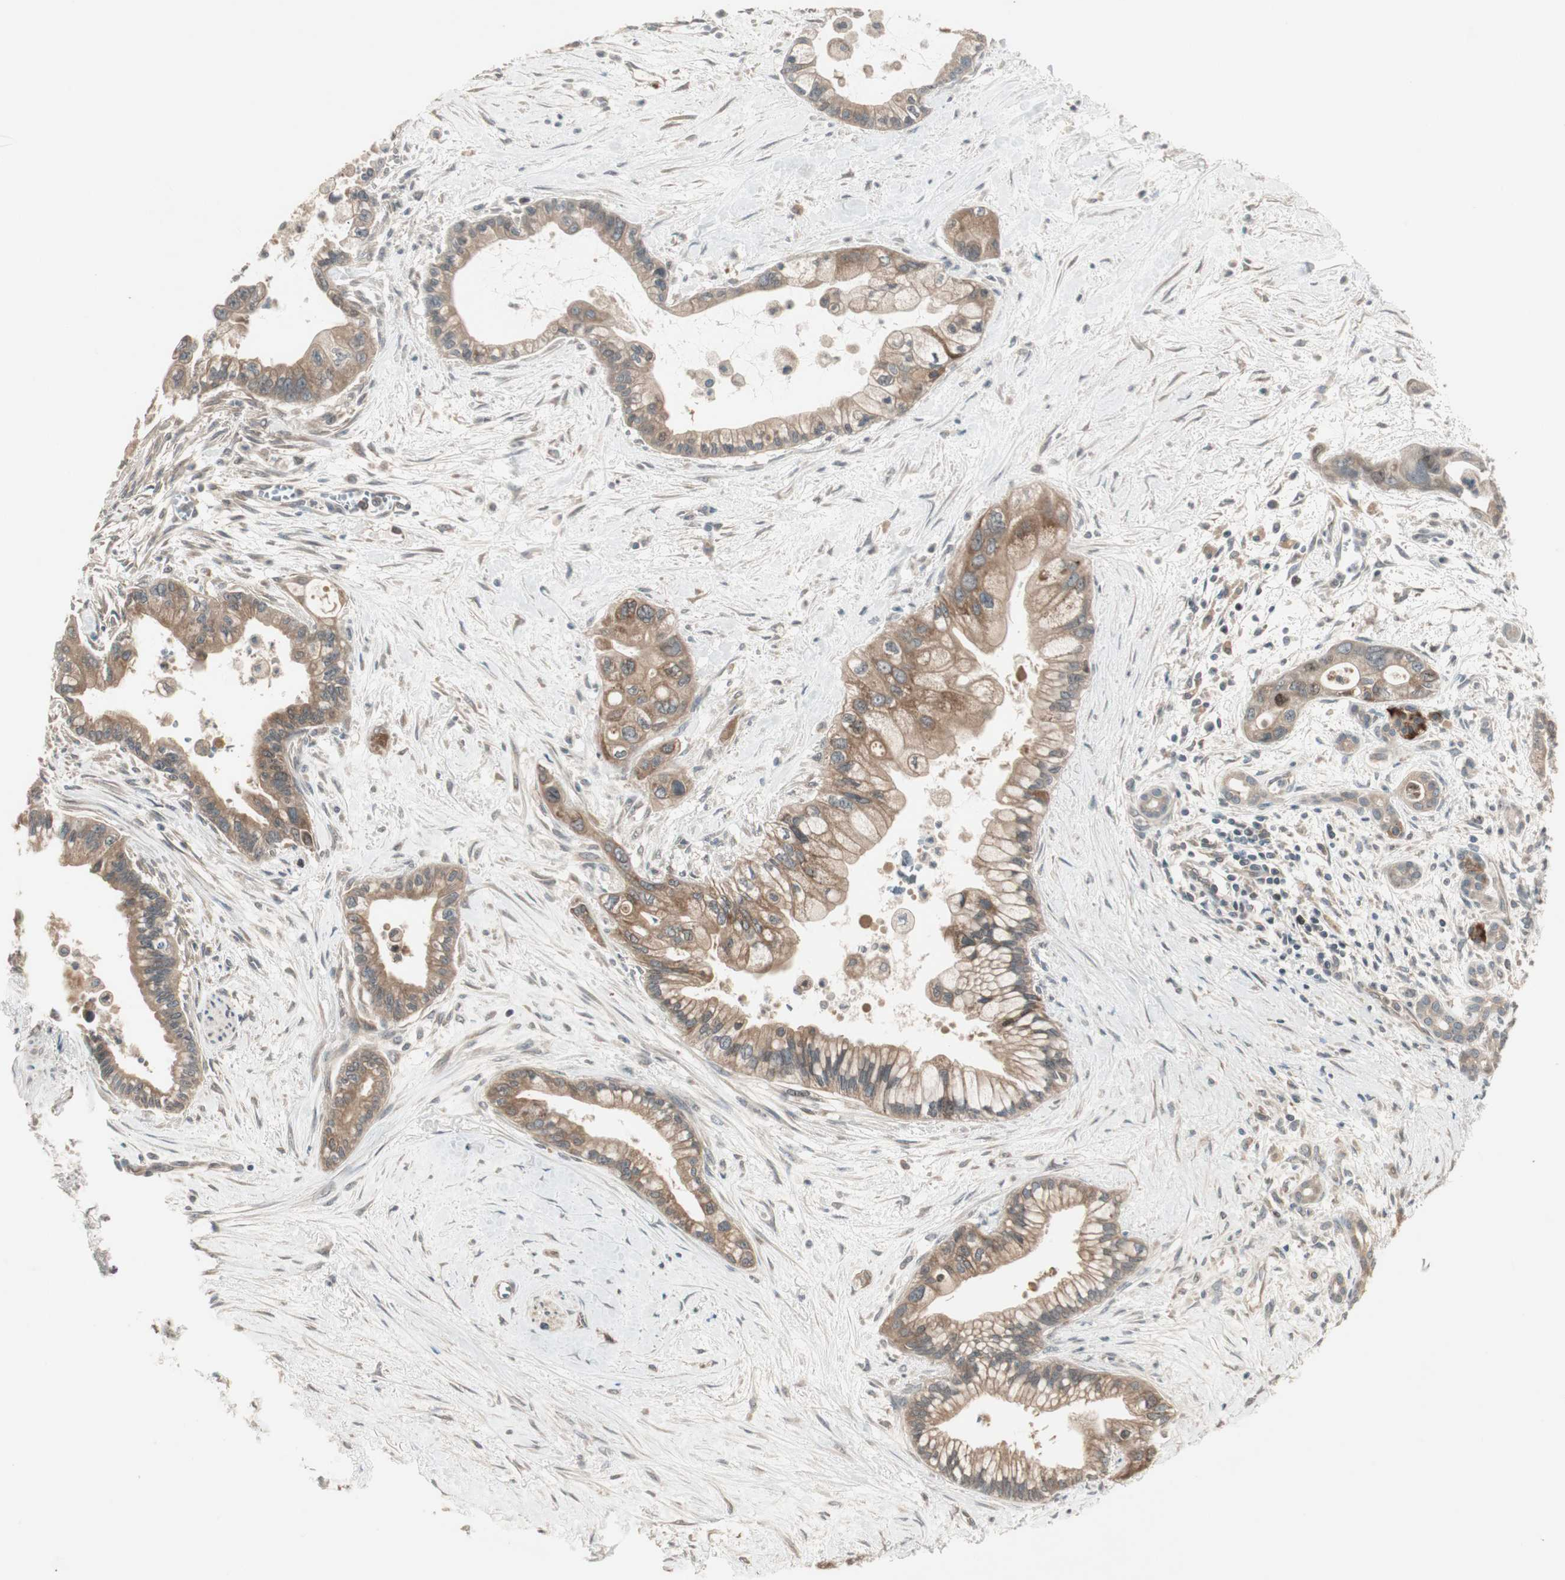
{"staining": {"intensity": "moderate", "quantity": ">75%", "location": "cytoplasmic/membranous"}, "tissue": "pancreatic cancer", "cell_type": "Tumor cells", "image_type": "cancer", "snomed": [{"axis": "morphology", "description": "Adenocarcinoma, NOS"}, {"axis": "topography", "description": "Pancreas"}], "caption": "The histopathology image shows a brown stain indicating the presence of a protein in the cytoplasmic/membranous of tumor cells in pancreatic cancer.", "gene": "ATP6AP2", "patient": {"sex": "male", "age": 70}}